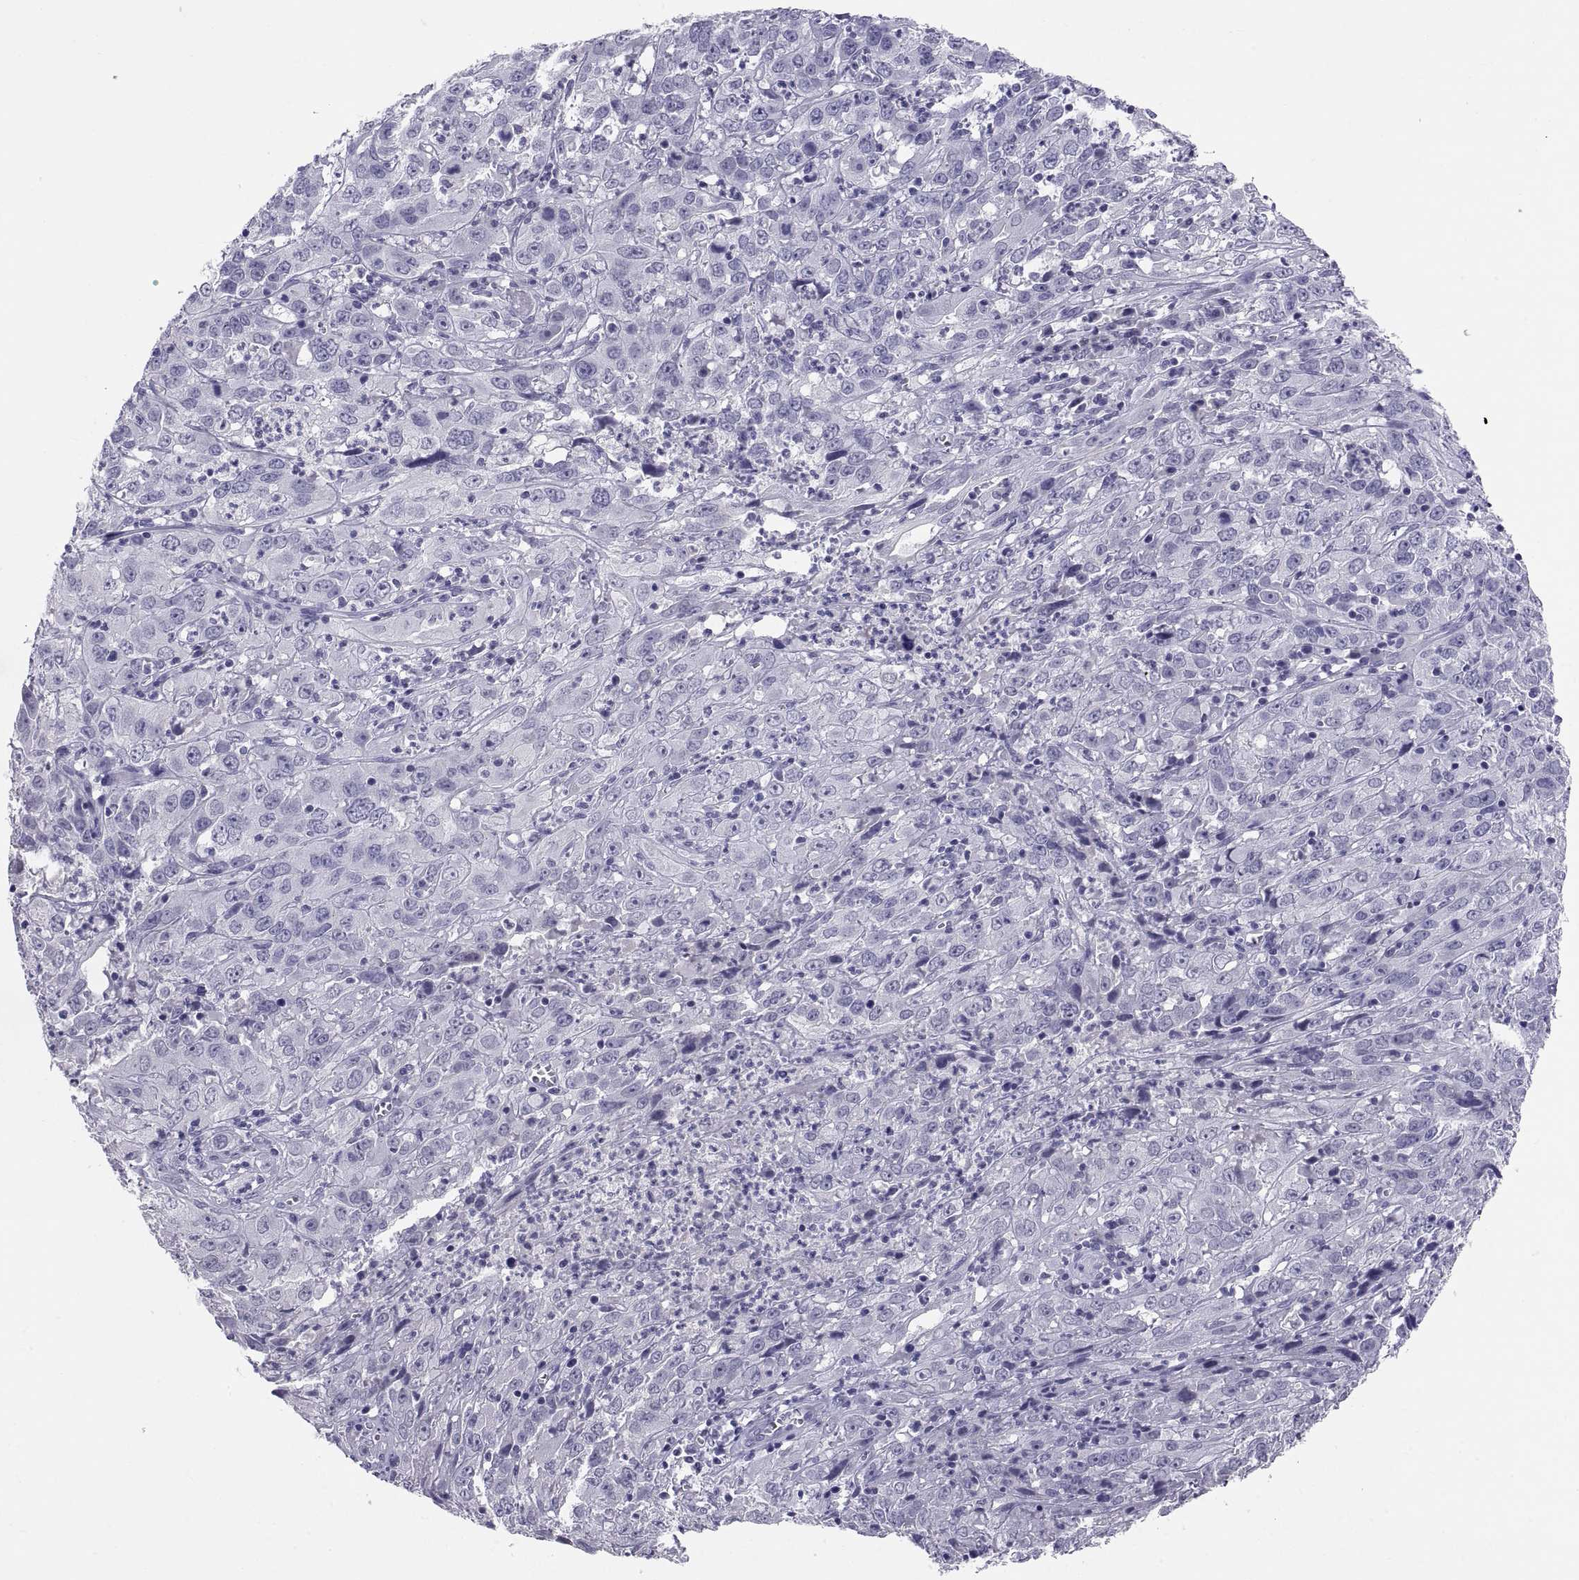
{"staining": {"intensity": "negative", "quantity": "none", "location": "none"}, "tissue": "cervical cancer", "cell_type": "Tumor cells", "image_type": "cancer", "snomed": [{"axis": "morphology", "description": "Squamous cell carcinoma, NOS"}, {"axis": "topography", "description": "Cervix"}], "caption": "This is an immunohistochemistry (IHC) histopathology image of cervical cancer (squamous cell carcinoma). There is no positivity in tumor cells.", "gene": "TEX13A", "patient": {"sex": "female", "age": 32}}